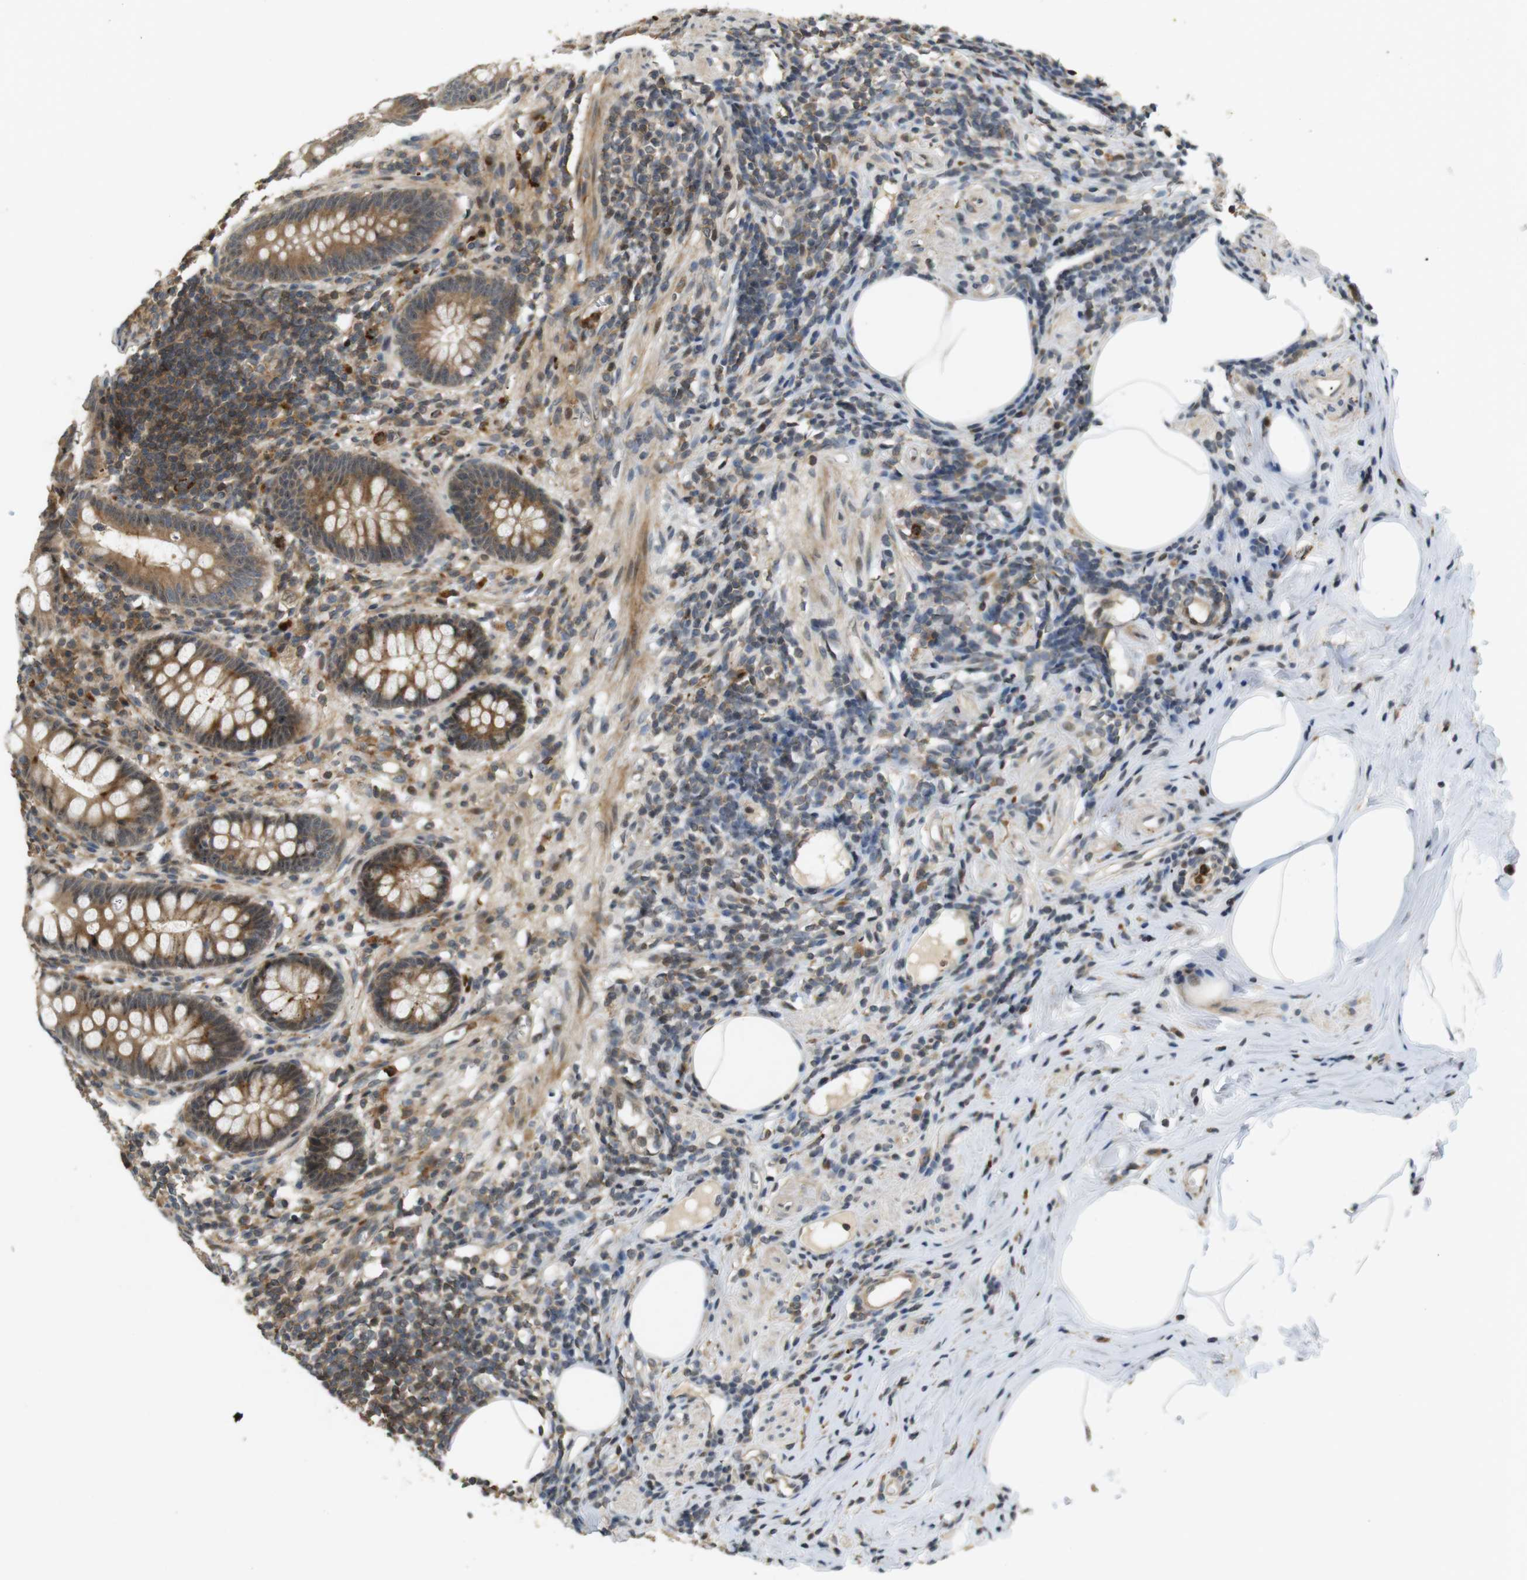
{"staining": {"intensity": "moderate", "quantity": ">75%", "location": "cytoplasmic/membranous"}, "tissue": "appendix", "cell_type": "Glandular cells", "image_type": "normal", "snomed": [{"axis": "morphology", "description": "Normal tissue, NOS"}, {"axis": "topography", "description": "Appendix"}], "caption": "Protein staining by immunohistochemistry (IHC) displays moderate cytoplasmic/membranous expression in approximately >75% of glandular cells in benign appendix.", "gene": "TMX3", "patient": {"sex": "female", "age": 50}}